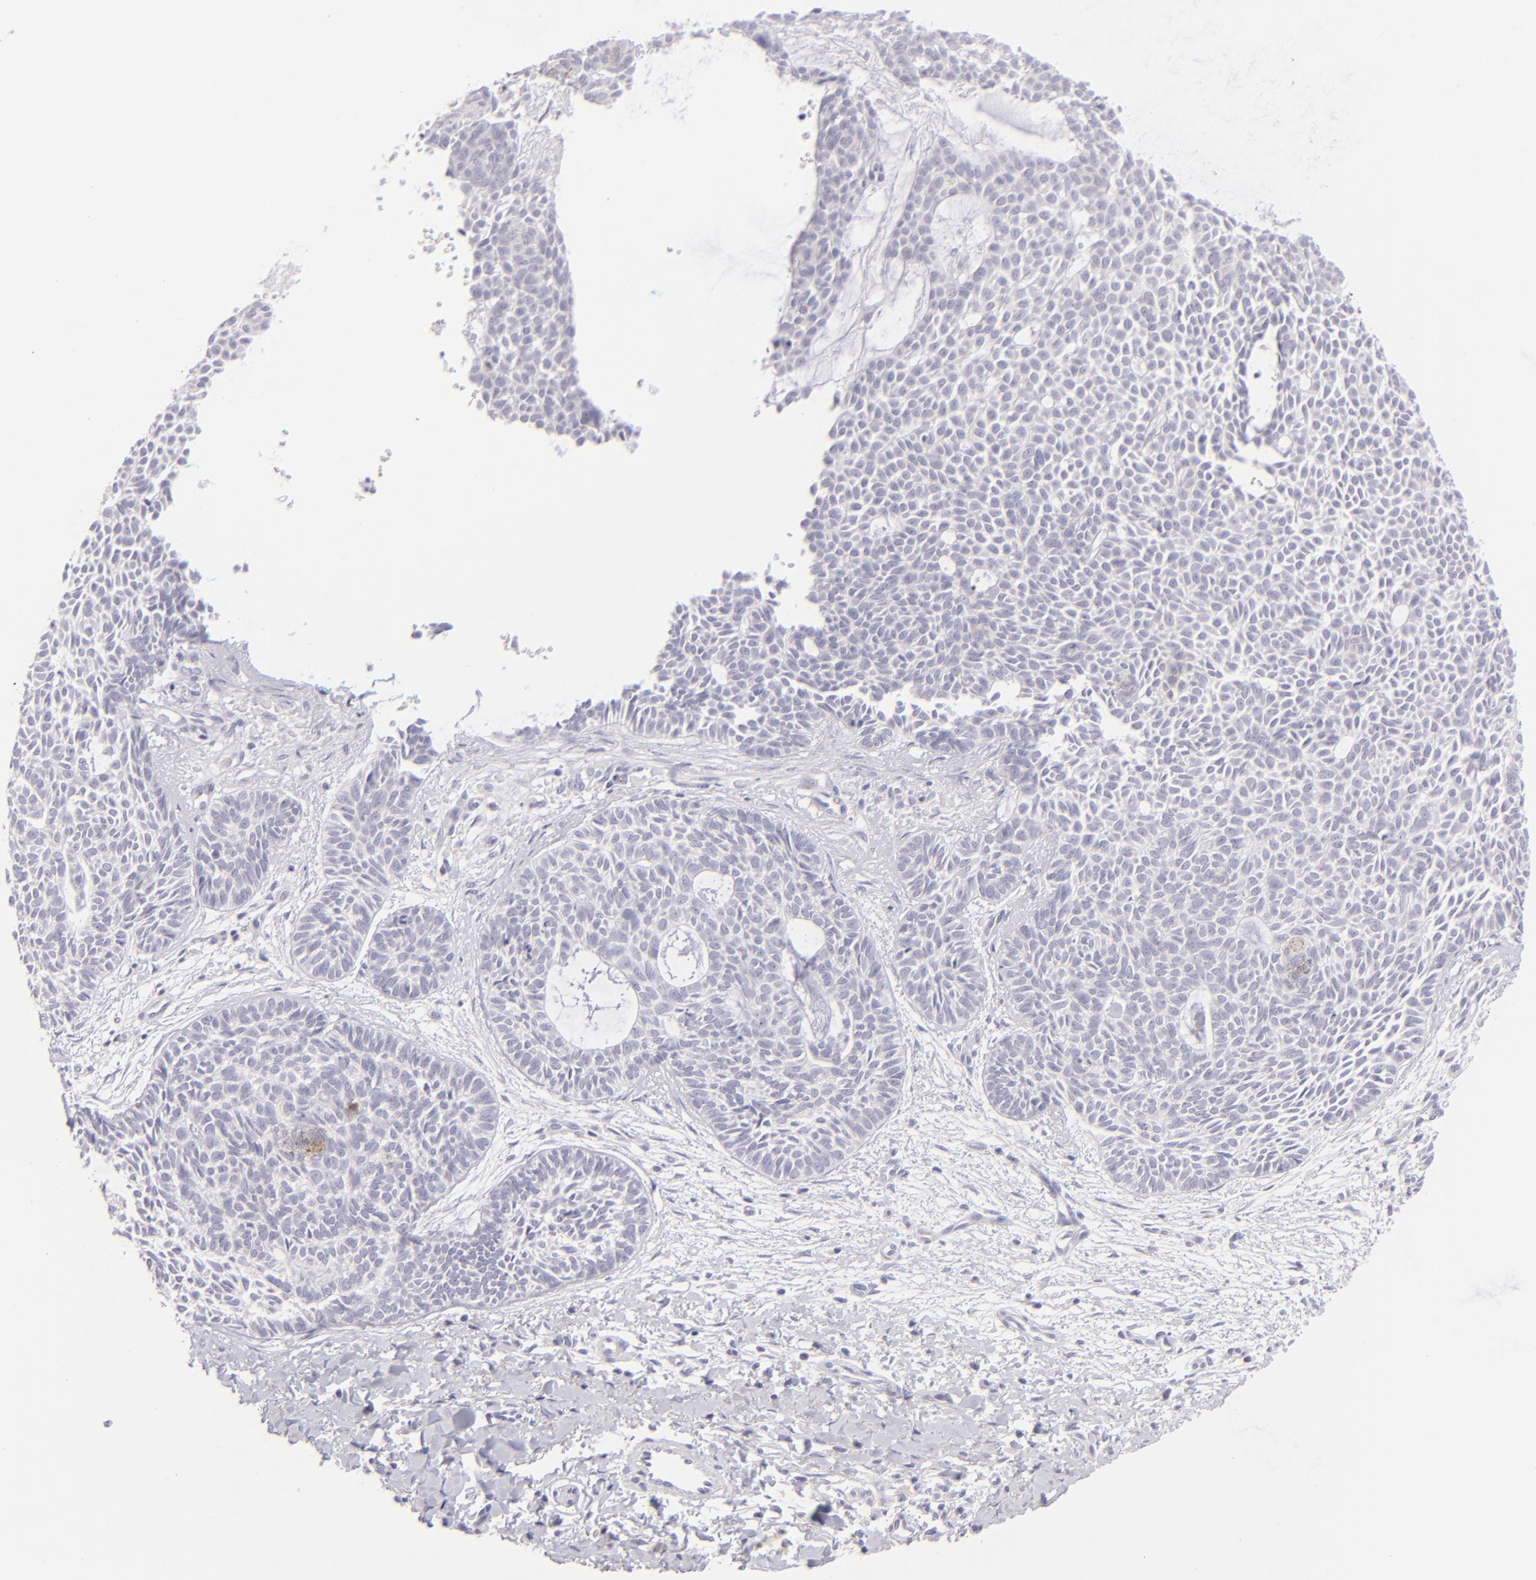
{"staining": {"intensity": "moderate", "quantity": "<25%", "location": "cytoplasmic/membranous"}, "tissue": "skin cancer", "cell_type": "Tumor cells", "image_type": "cancer", "snomed": [{"axis": "morphology", "description": "Basal cell carcinoma"}, {"axis": "topography", "description": "Skin"}], "caption": "This photomicrograph reveals immunohistochemistry (IHC) staining of human skin cancer, with low moderate cytoplasmic/membranous staining in approximately <25% of tumor cells.", "gene": "CLDN4", "patient": {"sex": "male", "age": 75}}